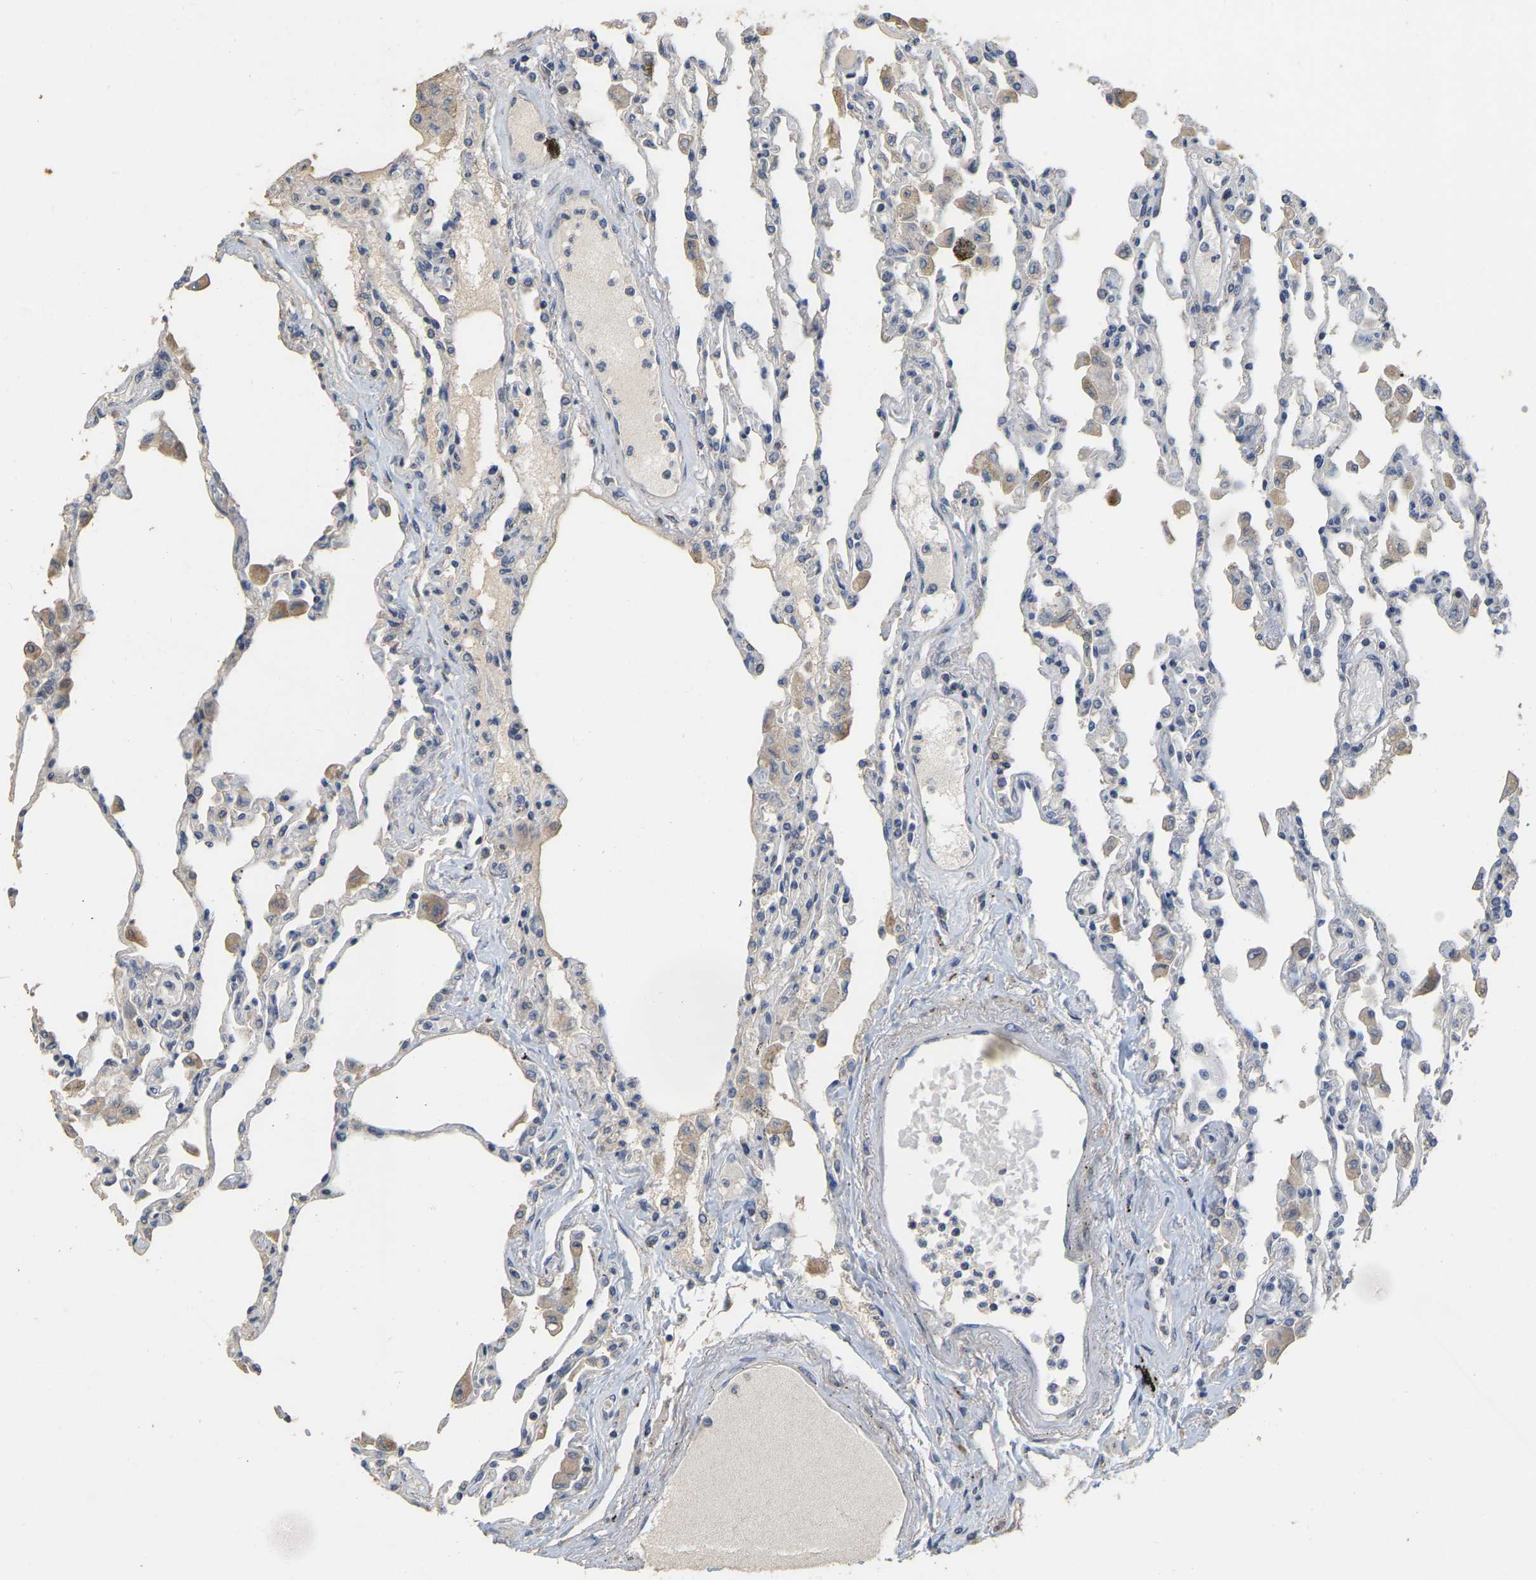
{"staining": {"intensity": "negative", "quantity": "none", "location": "none"}, "tissue": "lung", "cell_type": "Alveolar cells", "image_type": "normal", "snomed": [{"axis": "morphology", "description": "Normal tissue, NOS"}, {"axis": "topography", "description": "Bronchus"}, {"axis": "topography", "description": "Lung"}], "caption": "Immunohistochemical staining of benign lung displays no significant positivity in alveolar cells.", "gene": "NCS1", "patient": {"sex": "female", "age": 49}}